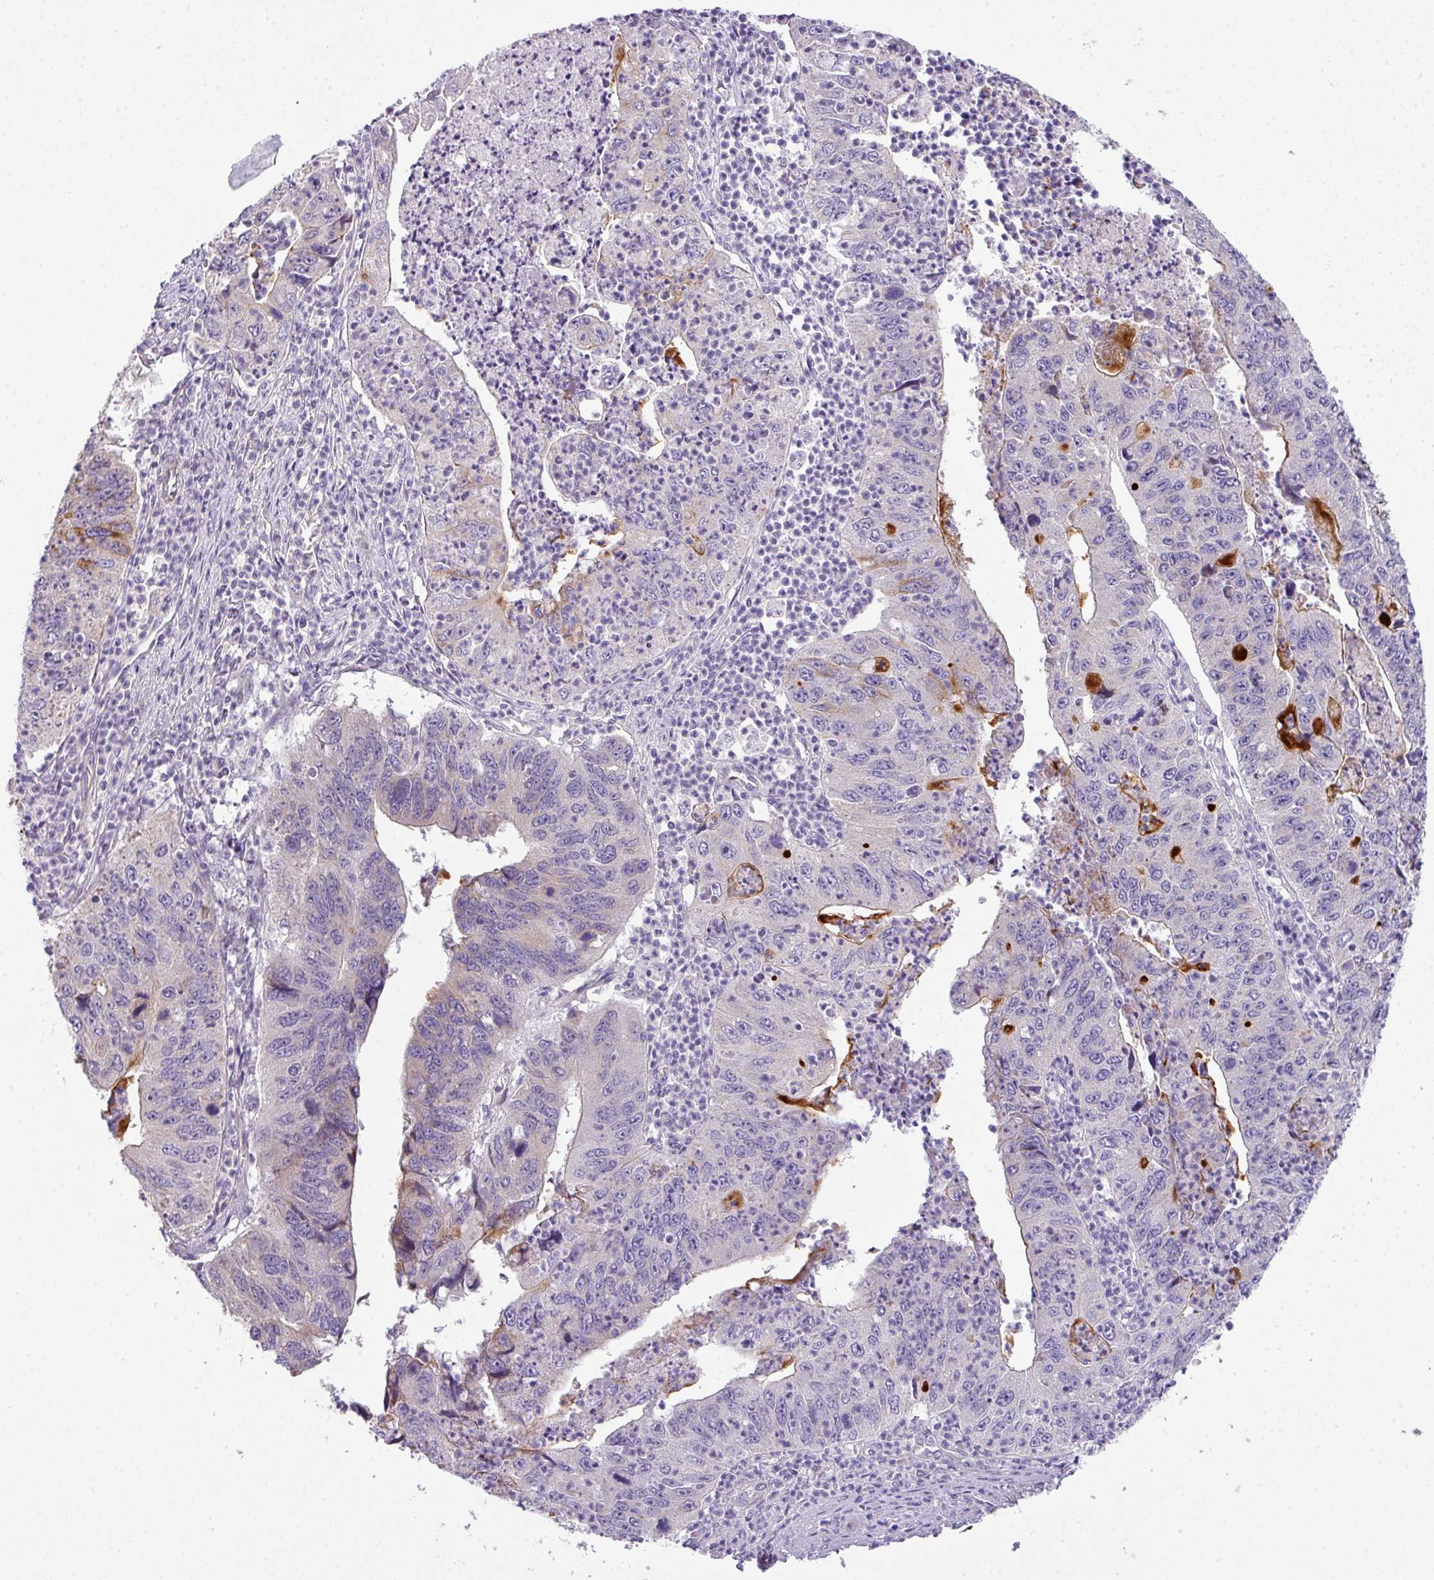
{"staining": {"intensity": "moderate", "quantity": "<25%", "location": "cytoplasmic/membranous"}, "tissue": "stomach cancer", "cell_type": "Tumor cells", "image_type": "cancer", "snomed": [{"axis": "morphology", "description": "Adenocarcinoma, NOS"}, {"axis": "topography", "description": "Stomach"}], "caption": "A low amount of moderate cytoplasmic/membranous expression is present in approximately <25% of tumor cells in stomach cancer tissue. The staining is performed using DAB (3,3'-diaminobenzidine) brown chromogen to label protein expression. The nuclei are counter-stained blue using hematoxylin.", "gene": "PIK3R5", "patient": {"sex": "male", "age": 59}}